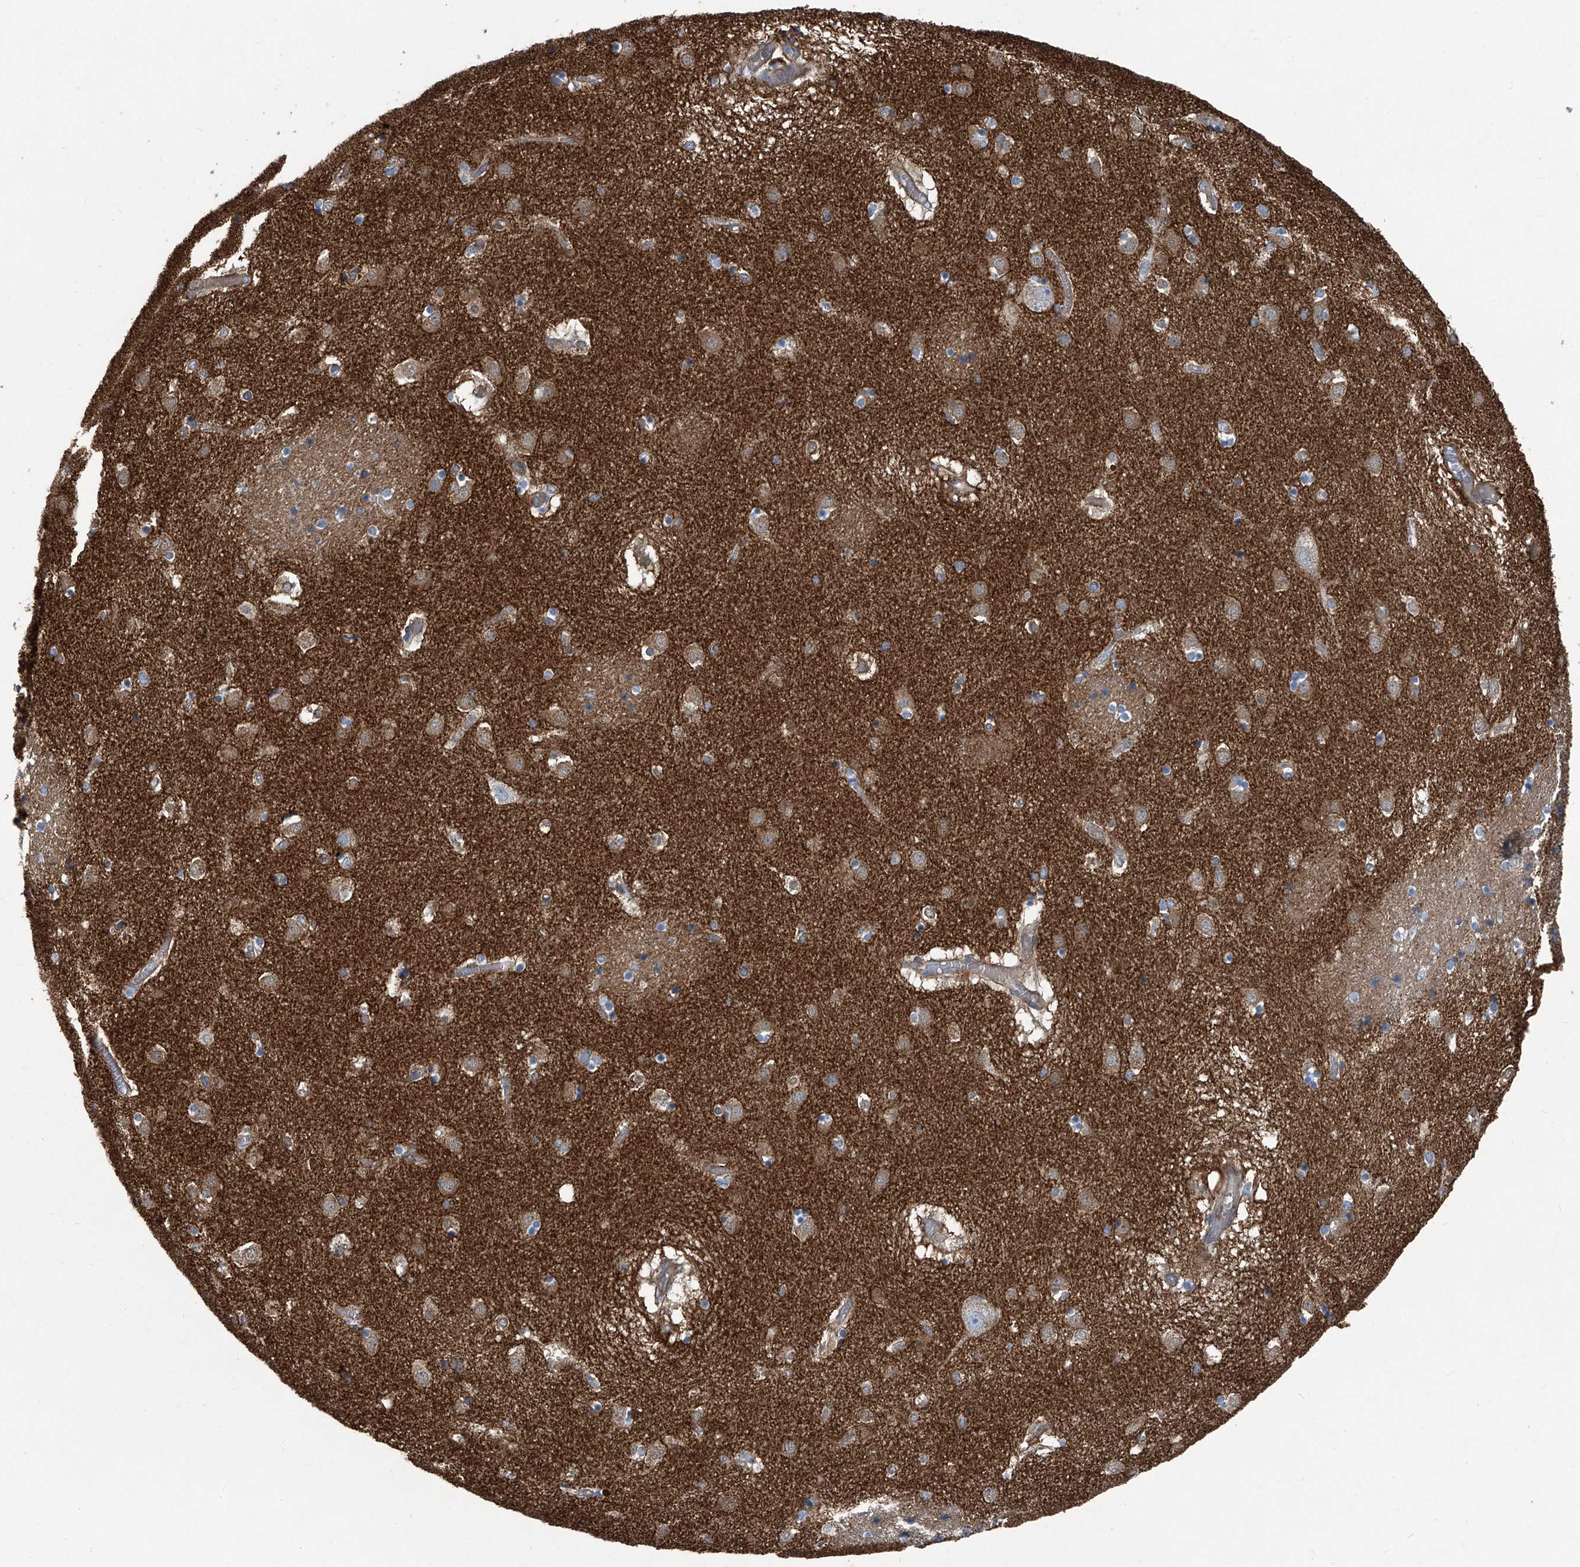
{"staining": {"intensity": "weak", "quantity": "<25%", "location": "cytoplasmic/membranous"}, "tissue": "caudate", "cell_type": "Glial cells", "image_type": "normal", "snomed": [{"axis": "morphology", "description": "Normal tissue, NOS"}, {"axis": "topography", "description": "Lateral ventricle wall"}], "caption": "IHC micrograph of unremarkable human caudate stained for a protein (brown), which reveals no staining in glial cells. Brightfield microscopy of IHC stained with DAB (brown) and hematoxylin (blue), captured at high magnification.", "gene": "SEPTIN7", "patient": {"sex": "male", "age": 70}}